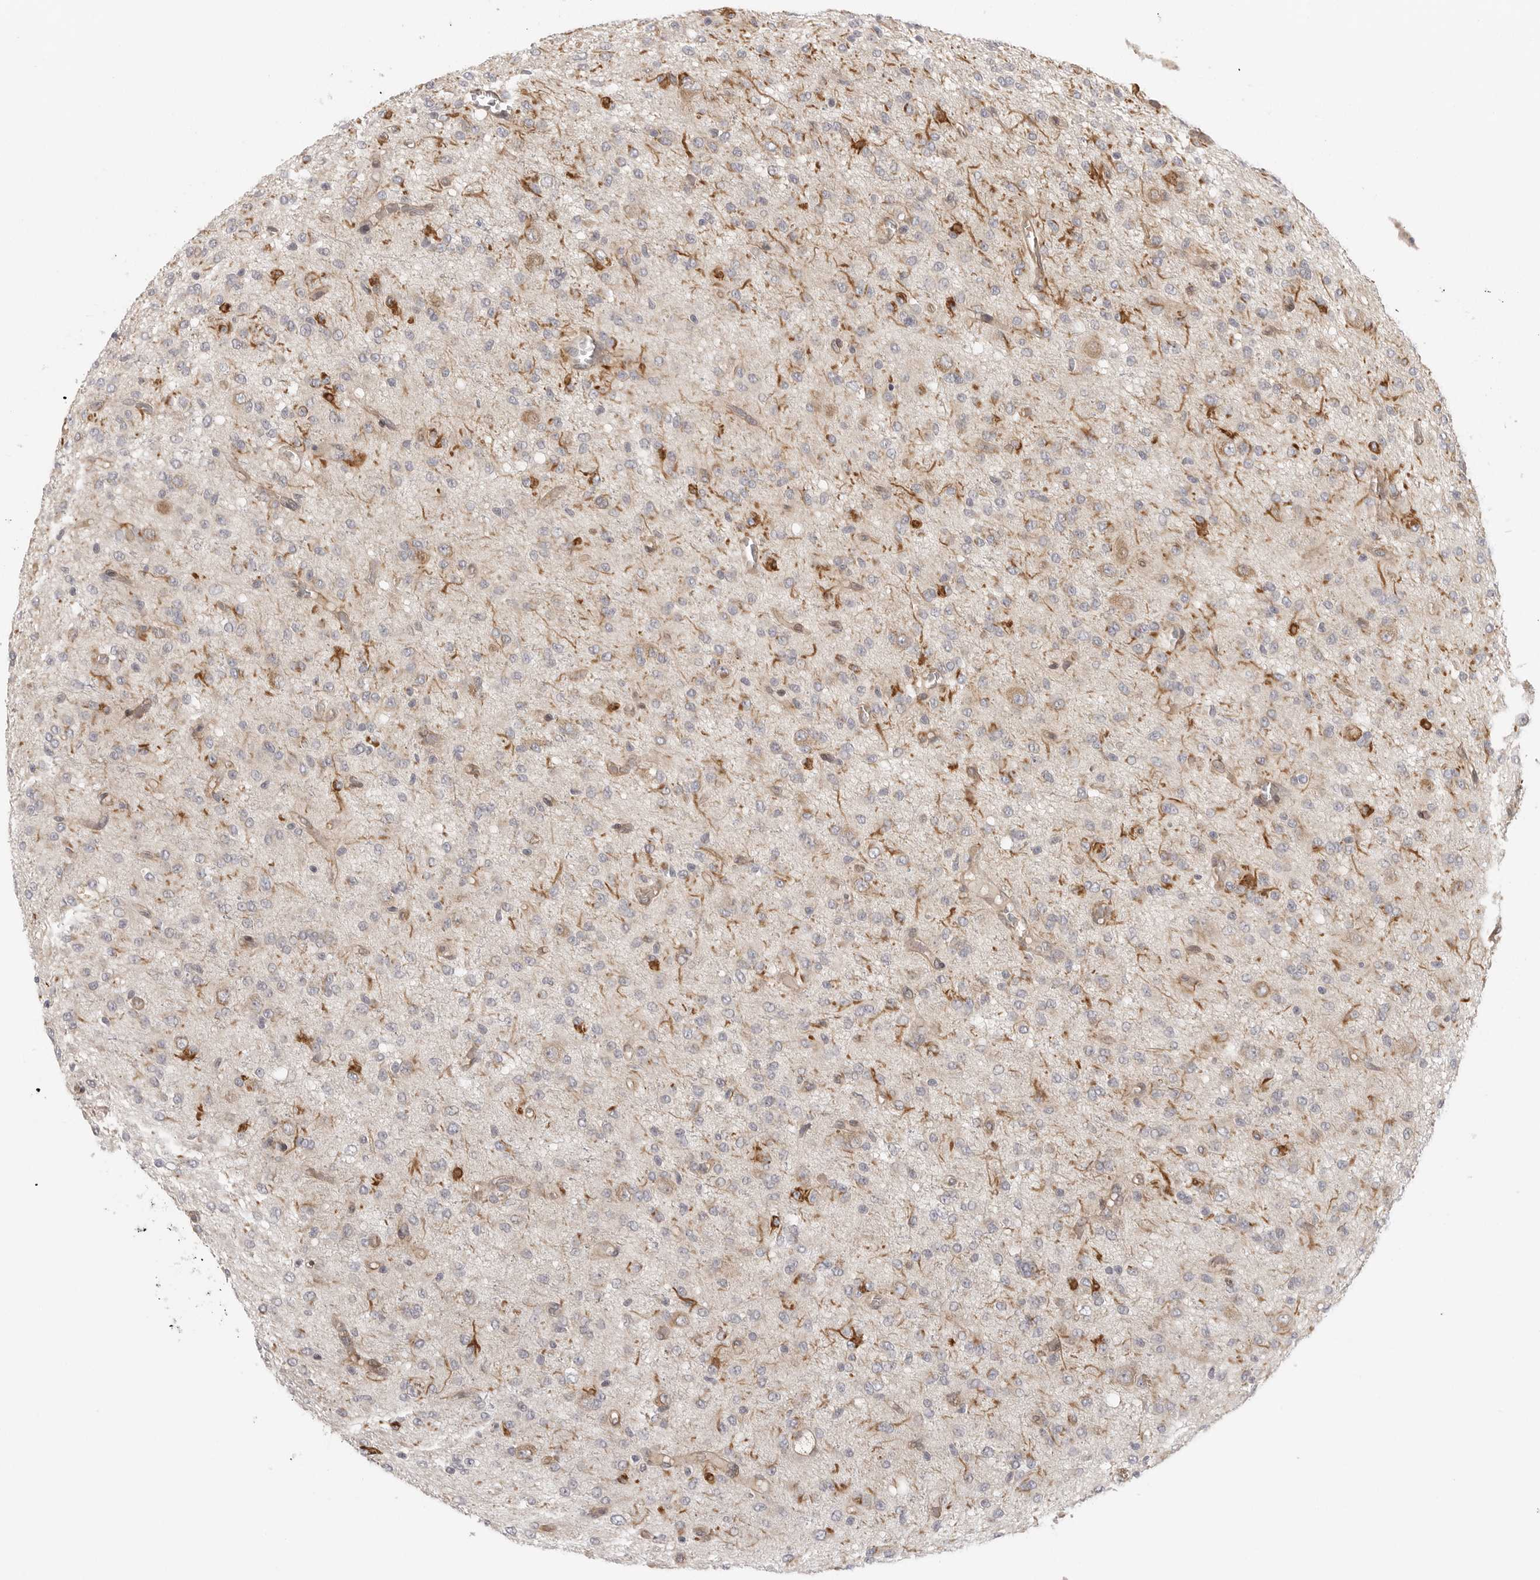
{"staining": {"intensity": "weak", "quantity": "<25%", "location": "cytoplasmic/membranous"}, "tissue": "glioma", "cell_type": "Tumor cells", "image_type": "cancer", "snomed": [{"axis": "morphology", "description": "Glioma, malignant, High grade"}, {"axis": "topography", "description": "Brain"}], "caption": "This is an IHC micrograph of glioma. There is no expression in tumor cells.", "gene": "CCPG1", "patient": {"sex": "female", "age": 59}}